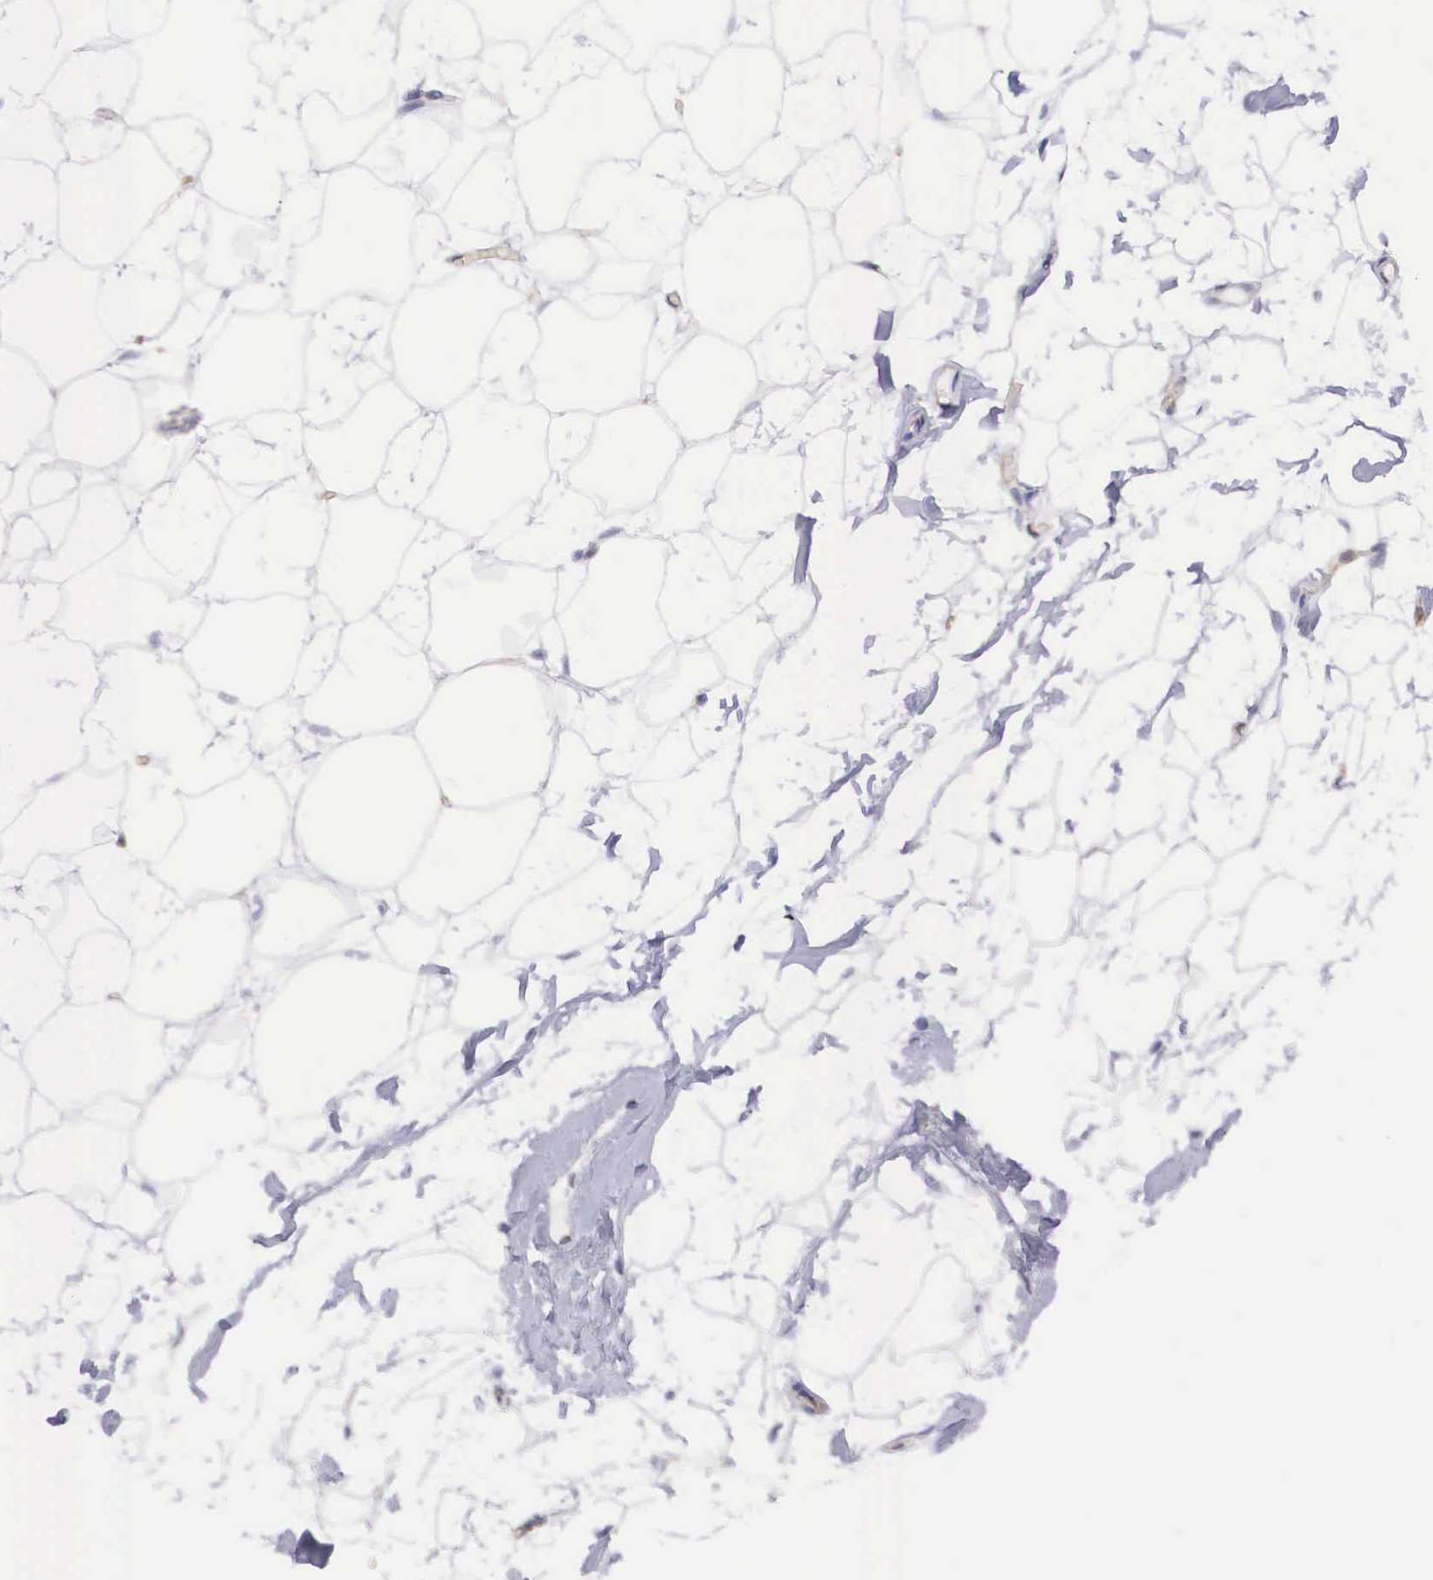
{"staining": {"intensity": "negative", "quantity": "none", "location": "none"}, "tissue": "adipose tissue", "cell_type": "Adipocytes", "image_type": "normal", "snomed": [{"axis": "morphology", "description": "Normal tissue, NOS"}, {"axis": "topography", "description": "Breast"}], "caption": "This is an immunohistochemistry (IHC) image of benign adipose tissue. There is no positivity in adipocytes.", "gene": "BCAR1", "patient": {"sex": "female", "age": 44}}